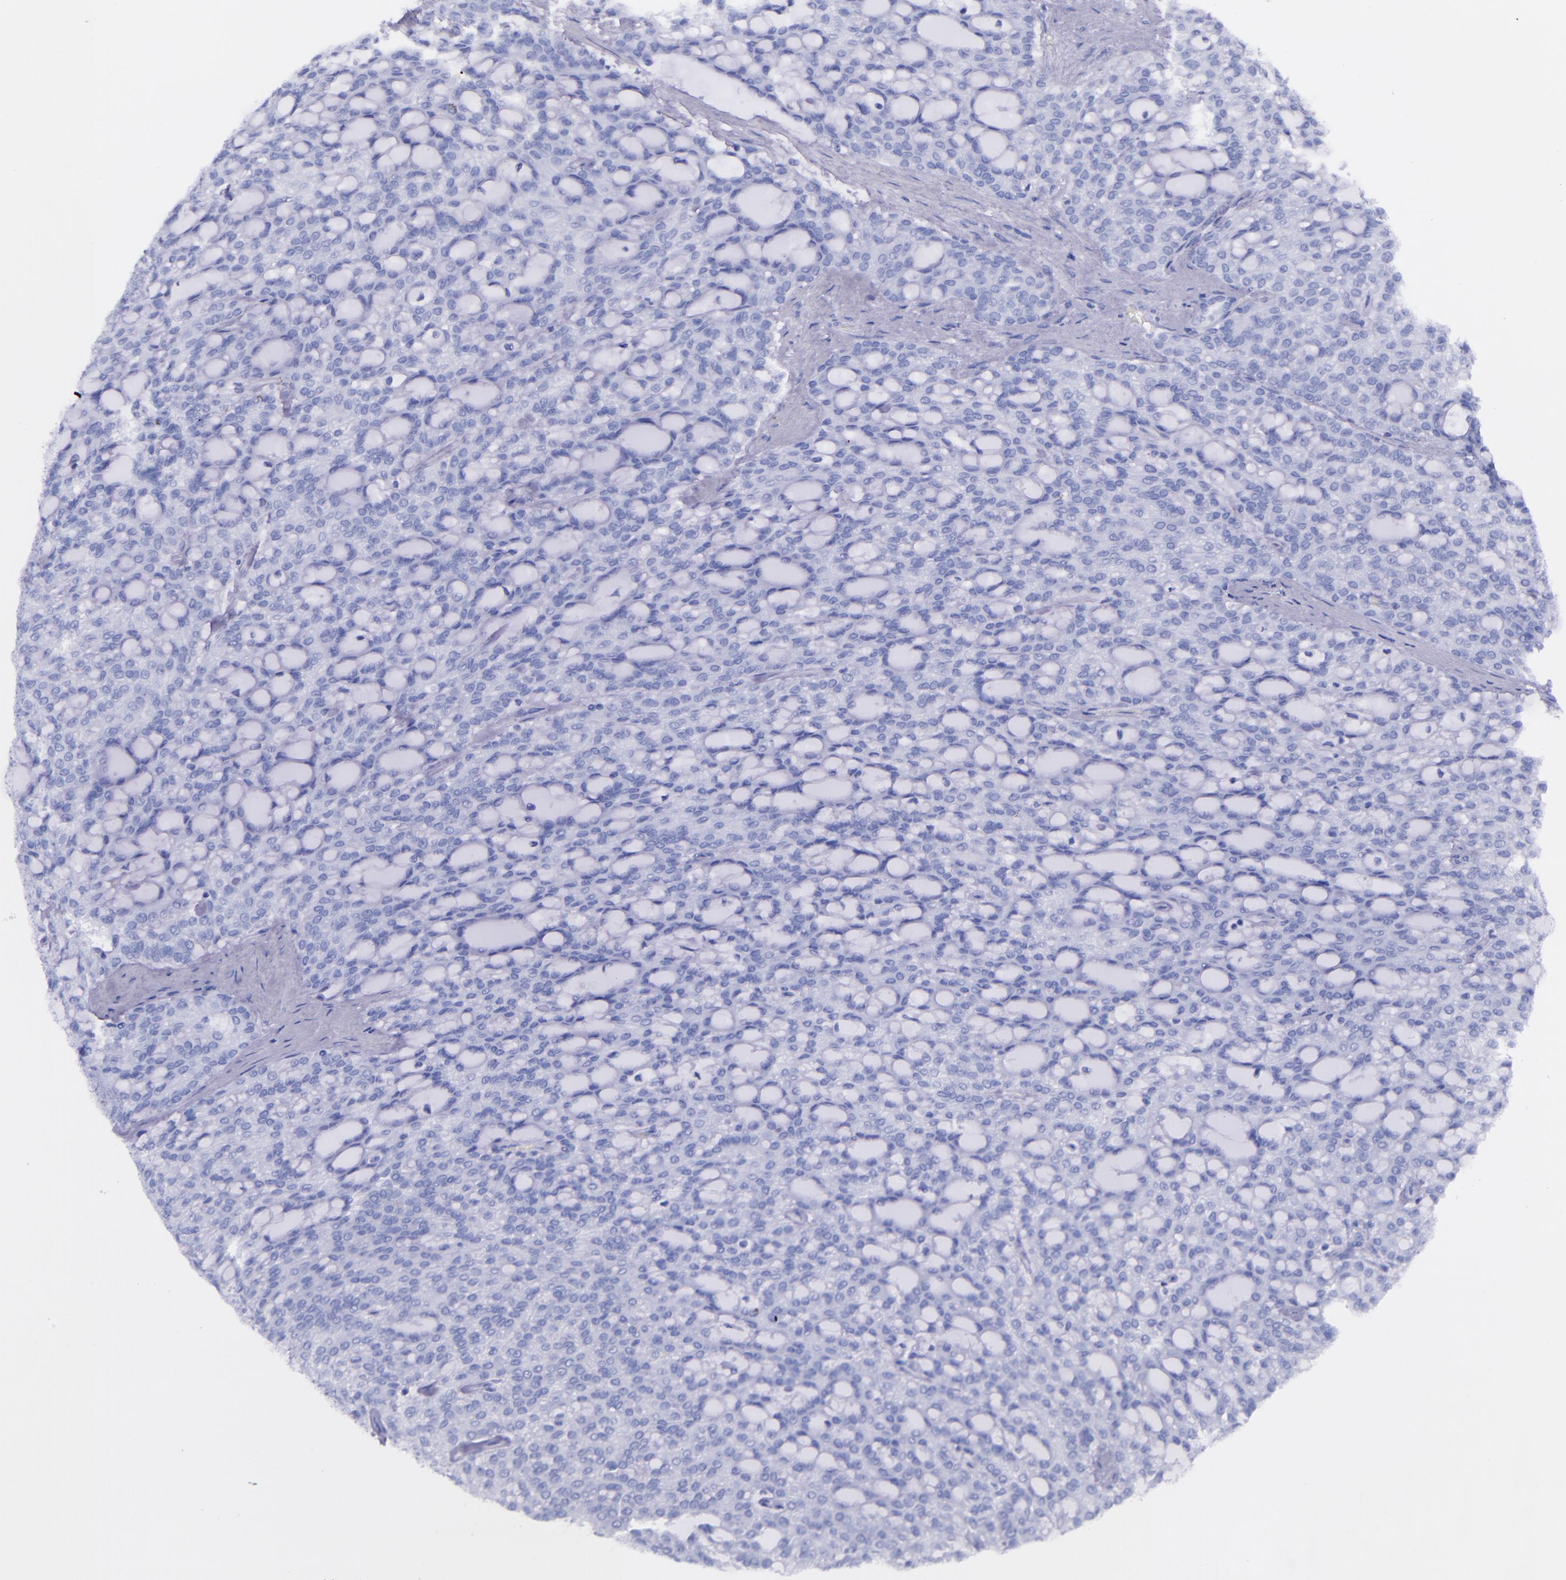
{"staining": {"intensity": "negative", "quantity": "none", "location": "none"}, "tissue": "renal cancer", "cell_type": "Tumor cells", "image_type": "cancer", "snomed": [{"axis": "morphology", "description": "Adenocarcinoma, NOS"}, {"axis": "topography", "description": "Kidney"}], "caption": "Tumor cells are negative for brown protein staining in adenocarcinoma (renal).", "gene": "LAG3", "patient": {"sex": "male", "age": 63}}